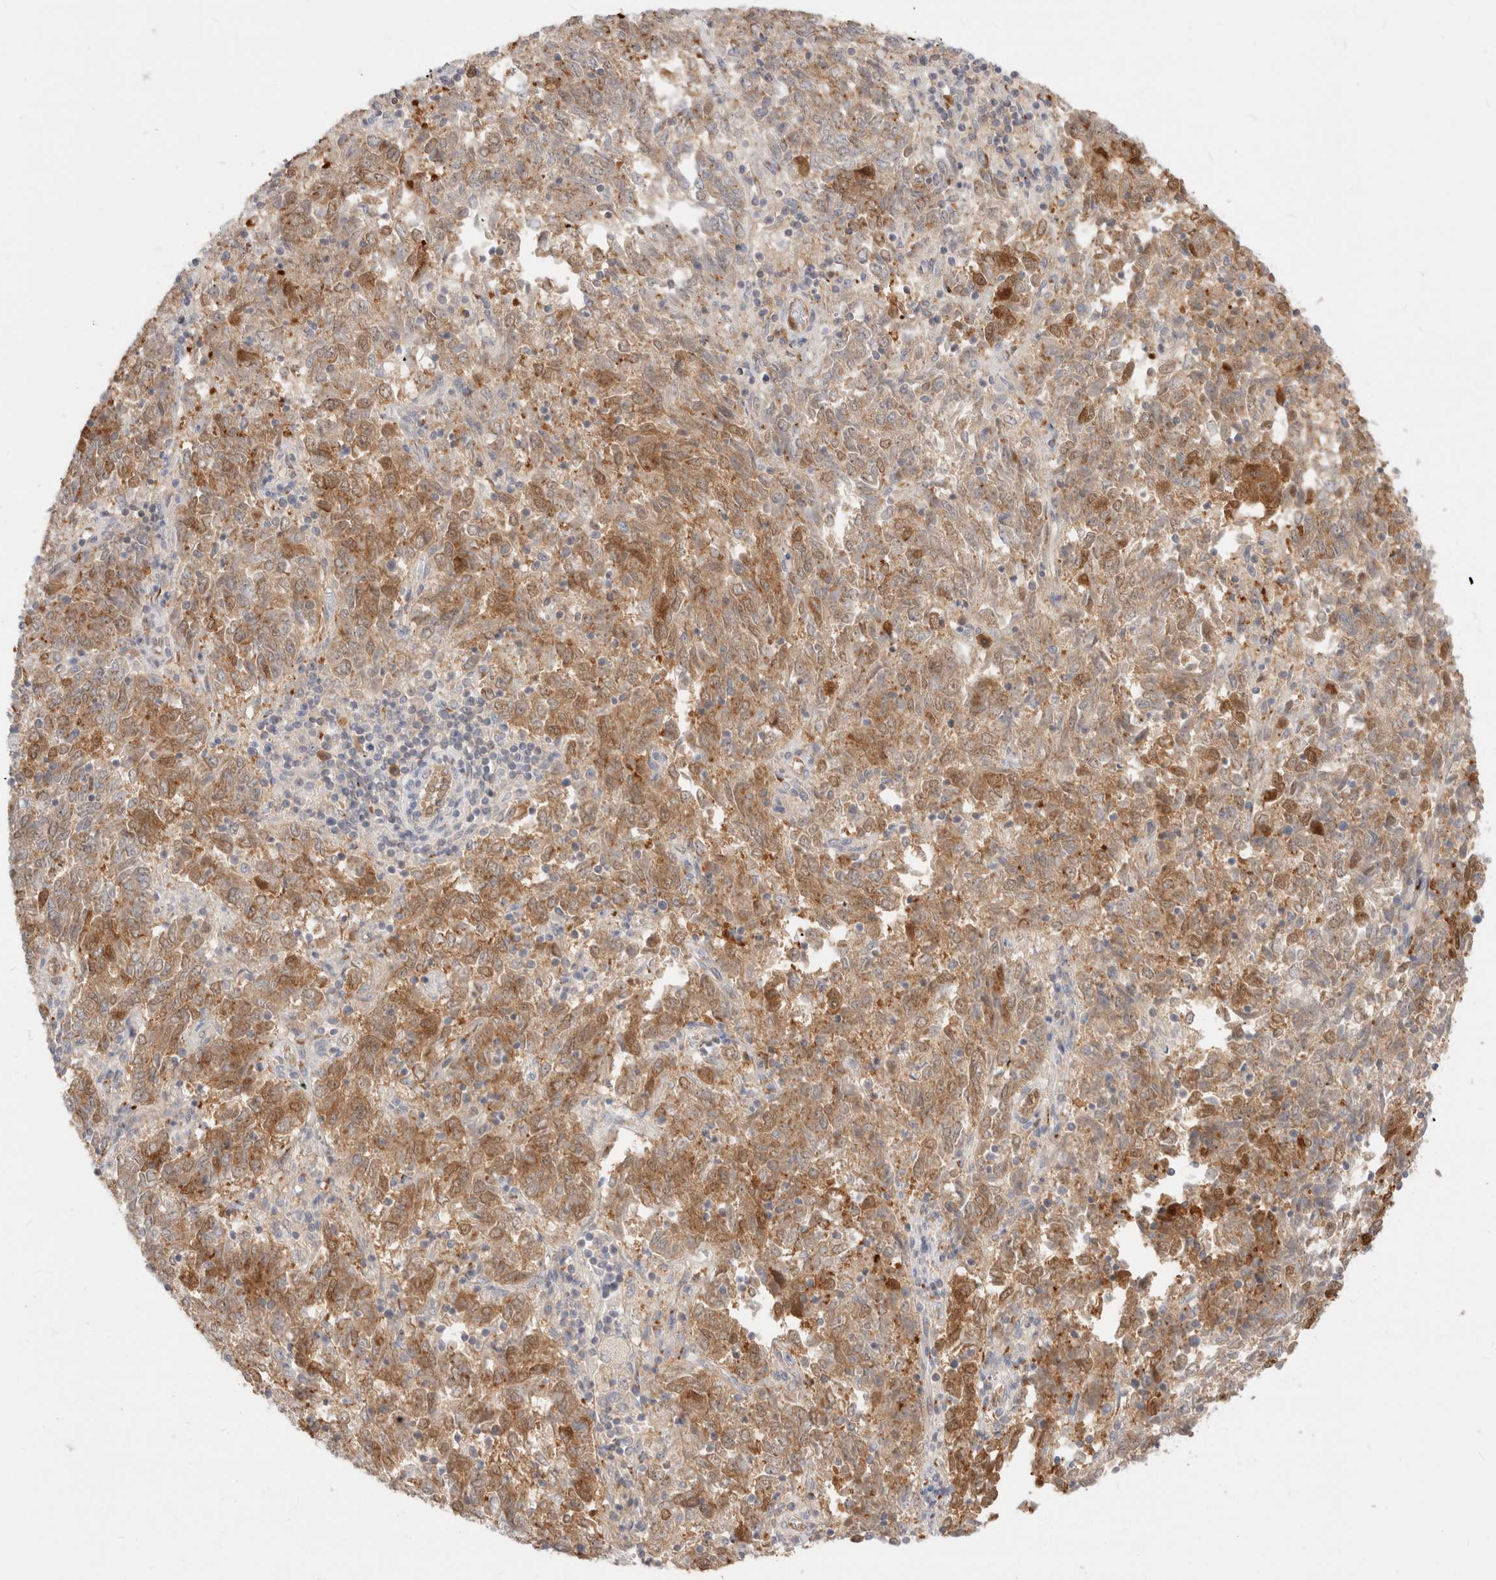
{"staining": {"intensity": "moderate", "quantity": ">75%", "location": "cytoplasmic/membranous,nuclear"}, "tissue": "endometrial cancer", "cell_type": "Tumor cells", "image_type": "cancer", "snomed": [{"axis": "morphology", "description": "Adenocarcinoma, NOS"}, {"axis": "topography", "description": "Endometrium"}], "caption": "DAB immunohistochemical staining of endometrial cancer (adenocarcinoma) shows moderate cytoplasmic/membranous and nuclear protein staining in approximately >75% of tumor cells. The protein is shown in brown color, while the nuclei are stained blue.", "gene": "EFCAB13", "patient": {"sex": "female", "age": 80}}